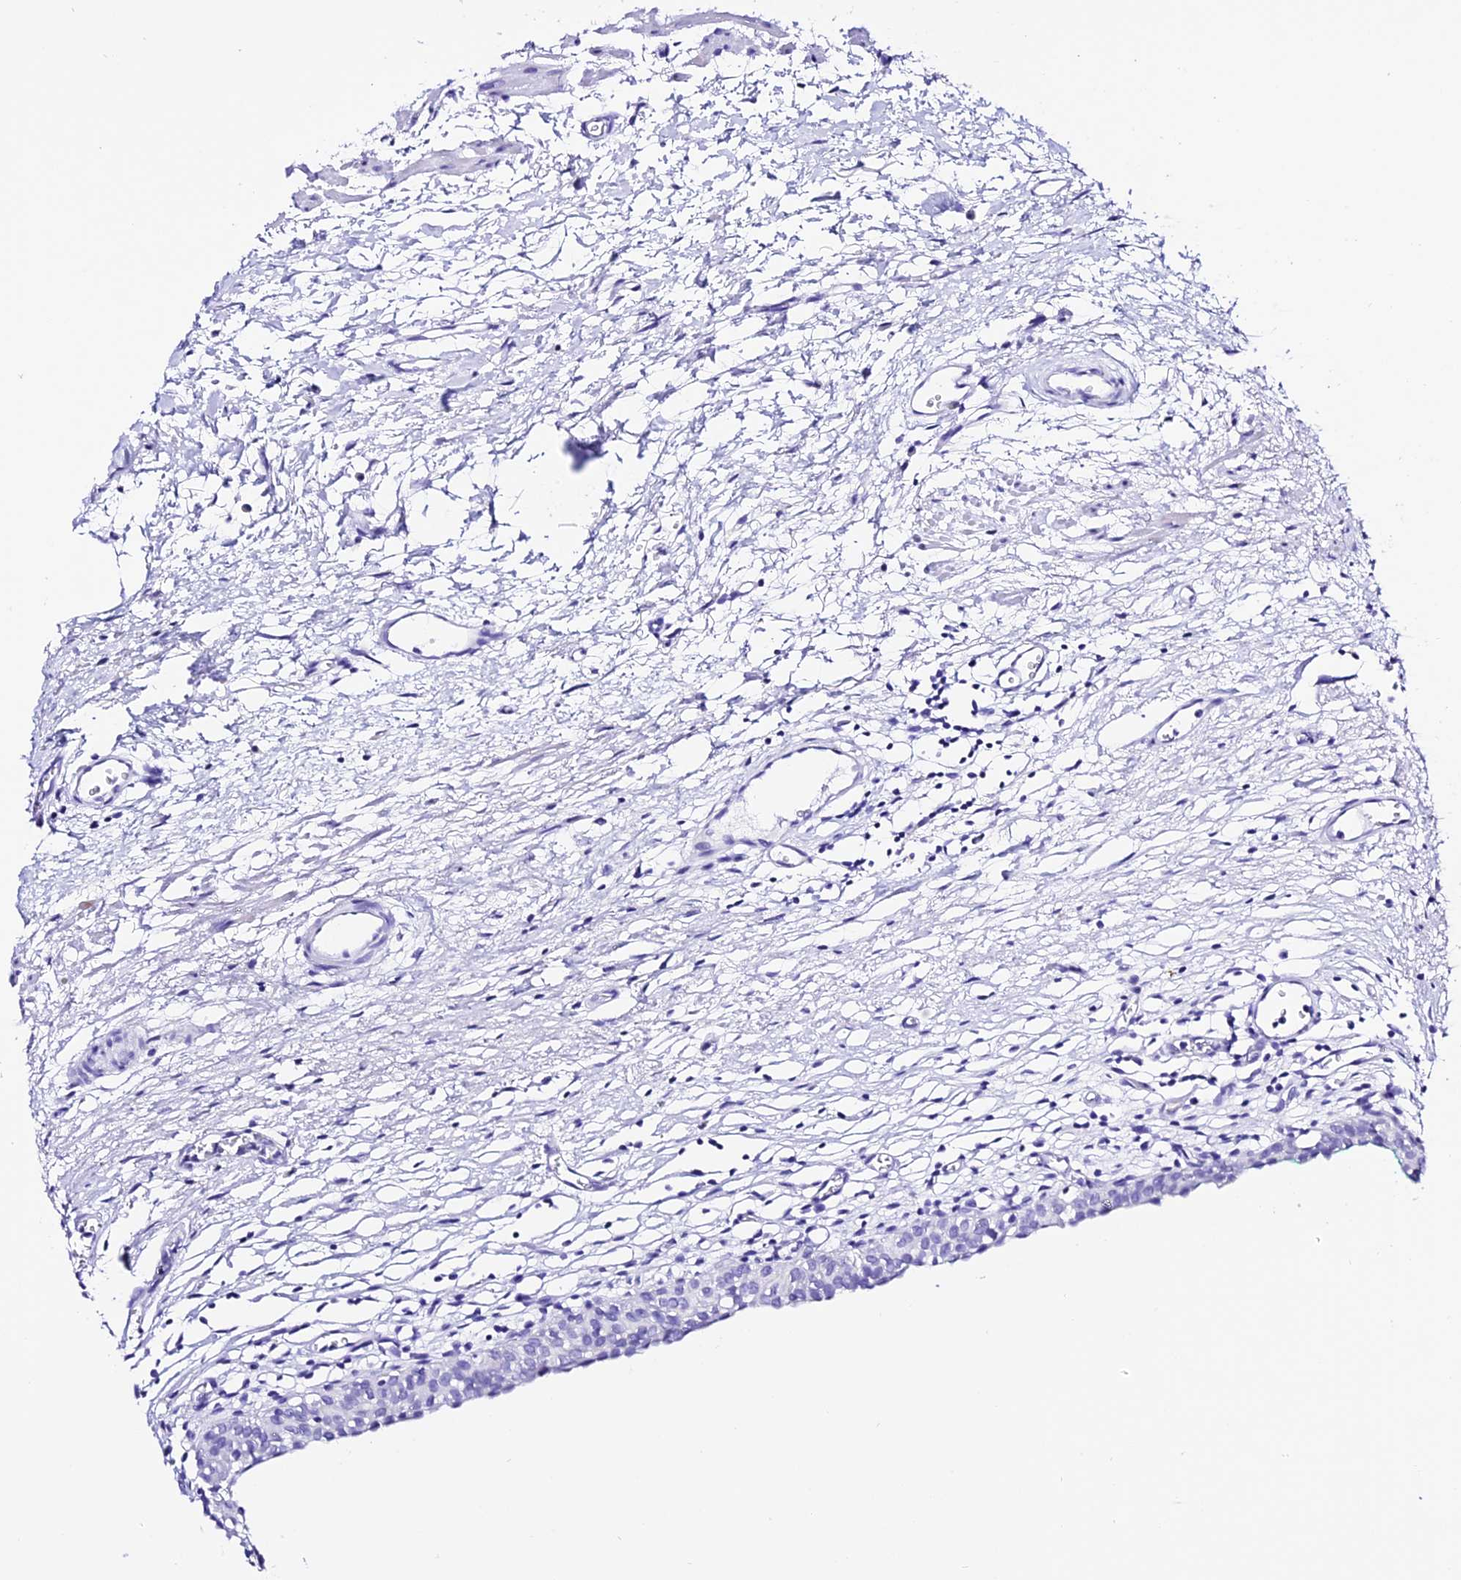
{"staining": {"intensity": "negative", "quantity": "none", "location": "none"}, "tissue": "urinary bladder", "cell_type": "Urothelial cells", "image_type": "normal", "snomed": [{"axis": "morphology", "description": "Normal tissue, NOS"}, {"axis": "morphology", "description": "Urothelial carcinoma, High grade"}, {"axis": "topography", "description": "Urinary bladder"}], "caption": "DAB immunohistochemical staining of benign urinary bladder shows no significant expression in urothelial cells. The staining is performed using DAB (3,3'-diaminobenzidine) brown chromogen with nuclei counter-stained in using hematoxylin.", "gene": "TRMT44", "patient": {"sex": "female", "age": 60}}